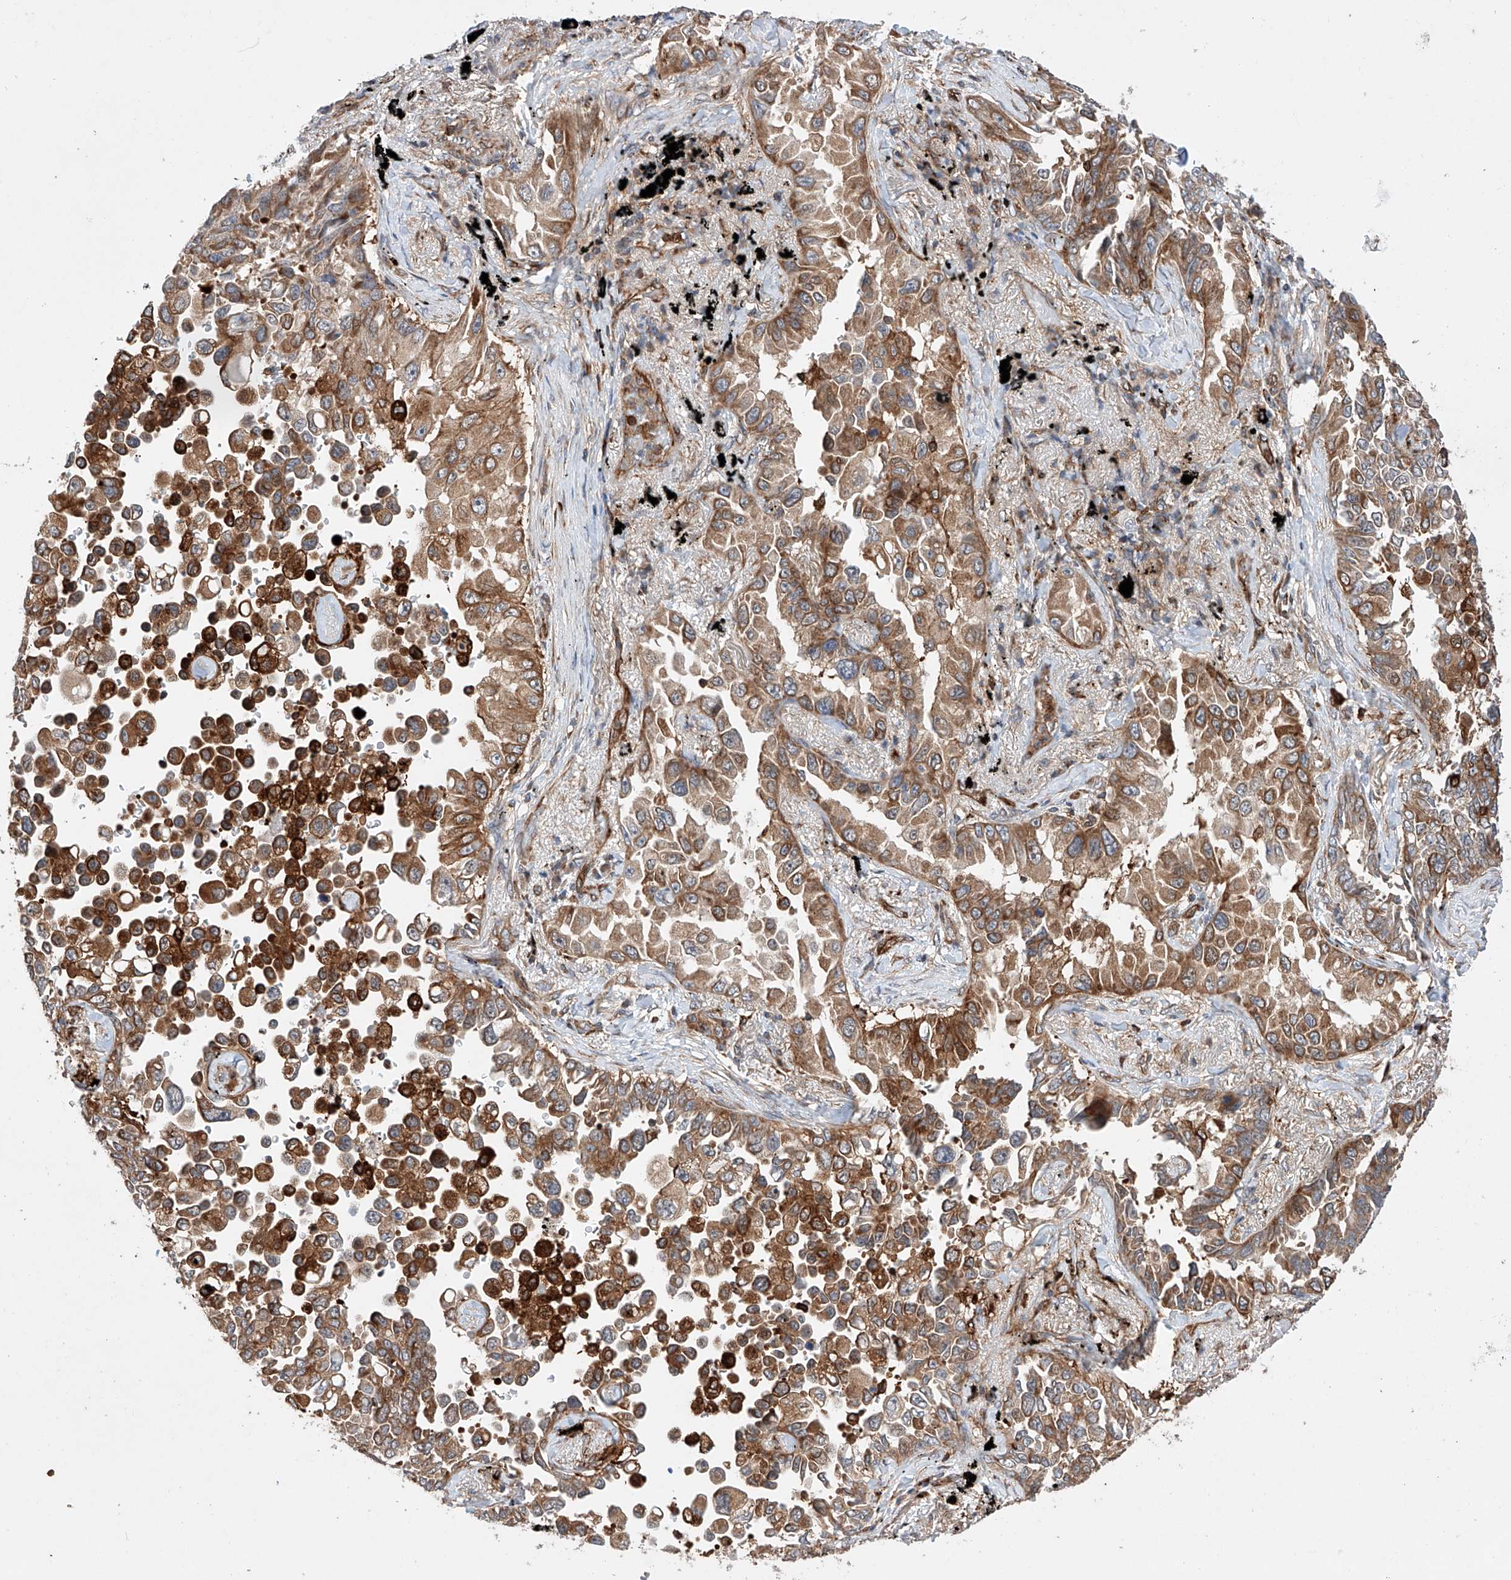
{"staining": {"intensity": "moderate", "quantity": ">75%", "location": "cytoplasmic/membranous"}, "tissue": "lung cancer", "cell_type": "Tumor cells", "image_type": "cancer", "snomed": [{"axis": "morphology", "description": "Adenocarcinoma, NOS"}, {"axis": "topography", "description": "Lung"}], "caption": "The immunohistochemical stain highlights moderate cytoplasmic/membranous expression in tumor cells of lung adenocarcinoma tissue.", "gene": "TIMM23", "patient": {"sex": "female", "age": 67}}